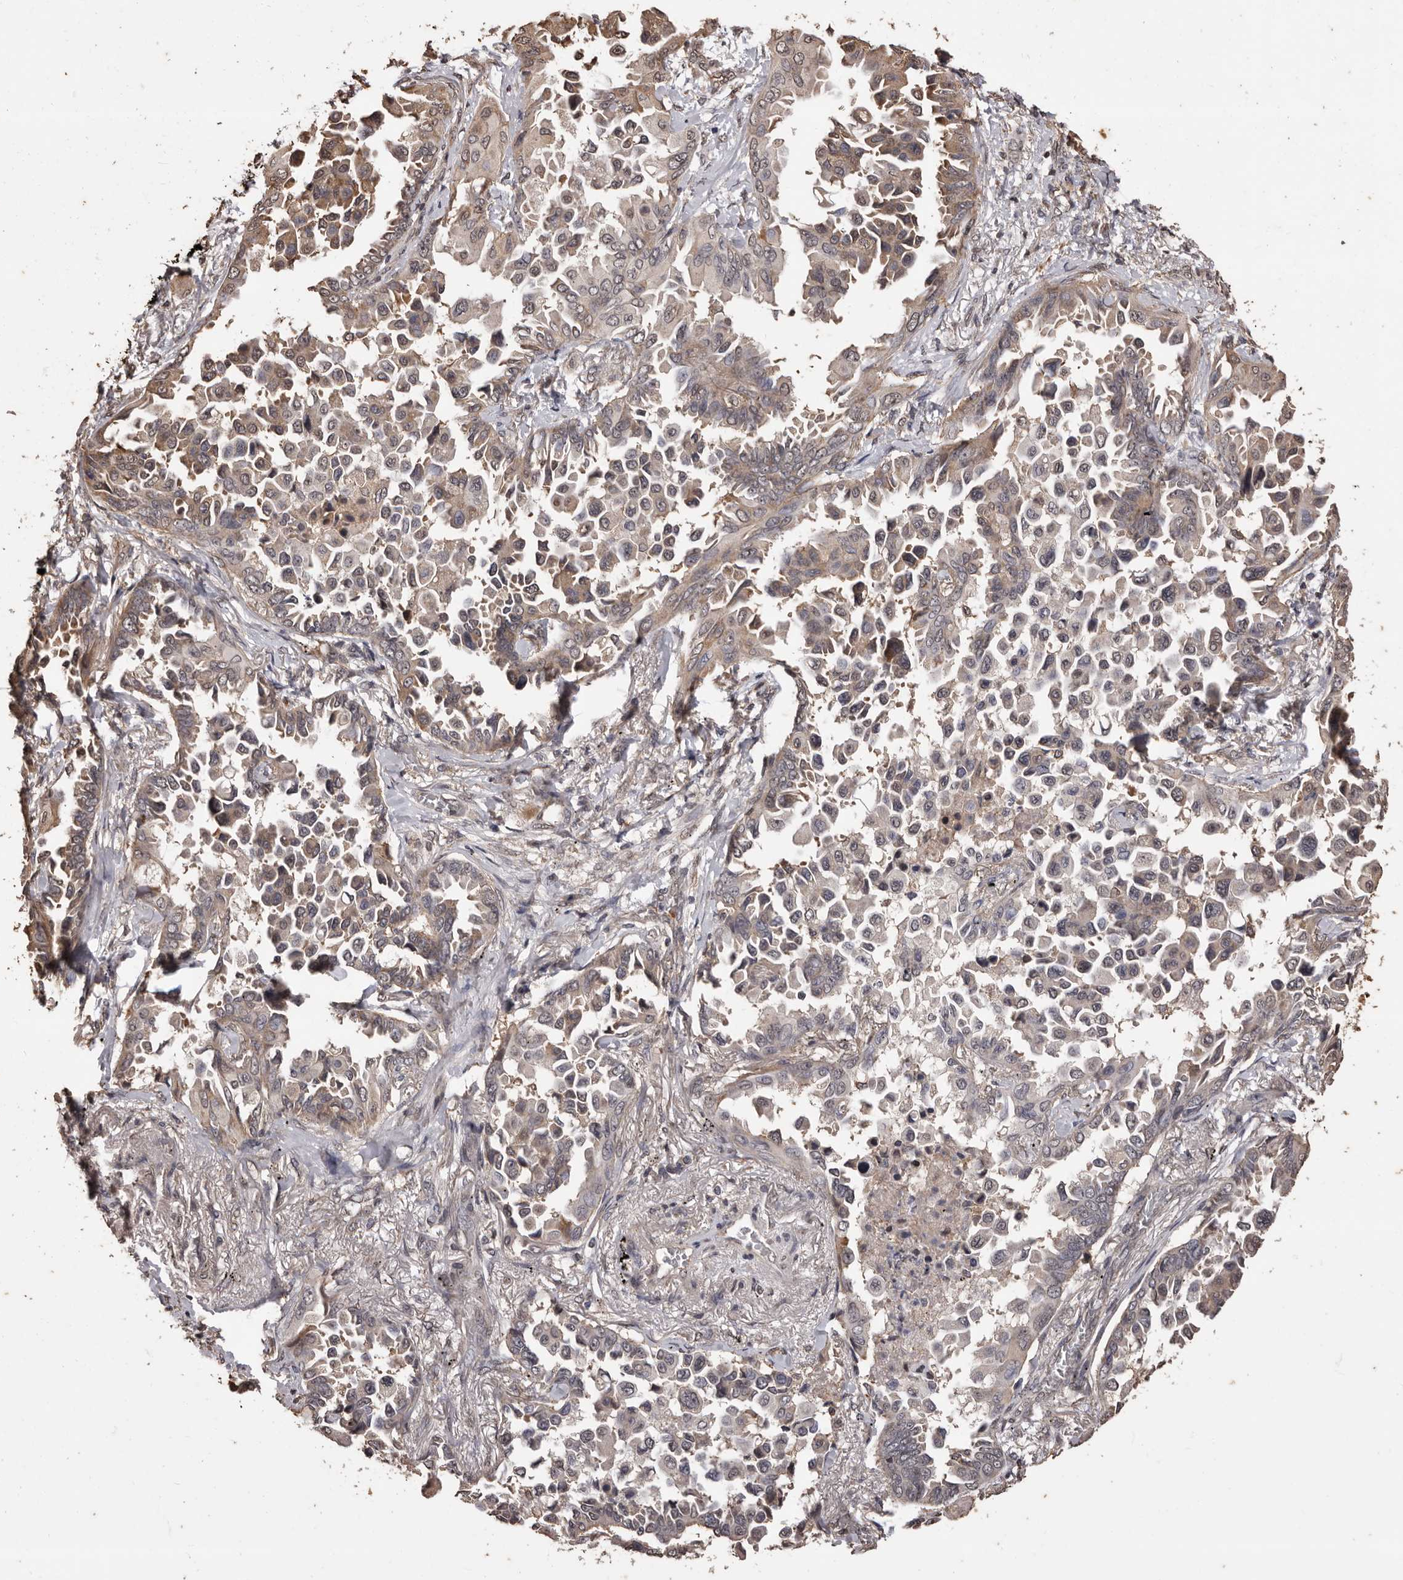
{"staining": {"intensity": "weak", "quantity": "25%-75%", "location": "cytoplasmic/membranous"}, "tissue": "lung cancer", "cell_type": "Tumor cells", "image_type": "cancer", "snomed": [{"axis": "morphology", "description": "Adenocarcinoma, NOS"}, {"axis": "topography", "description": "Lung"}], "caption": "A histopathology image of lung cancer stained for a protein demonstrates weak cytoplasmic/membranous brown staining in tumor cells. (DAB IHC, brown staining for protein, blue staining for nuclei).", "gene": "NAV1", "patient": {"sex": "female", "age": 67}}